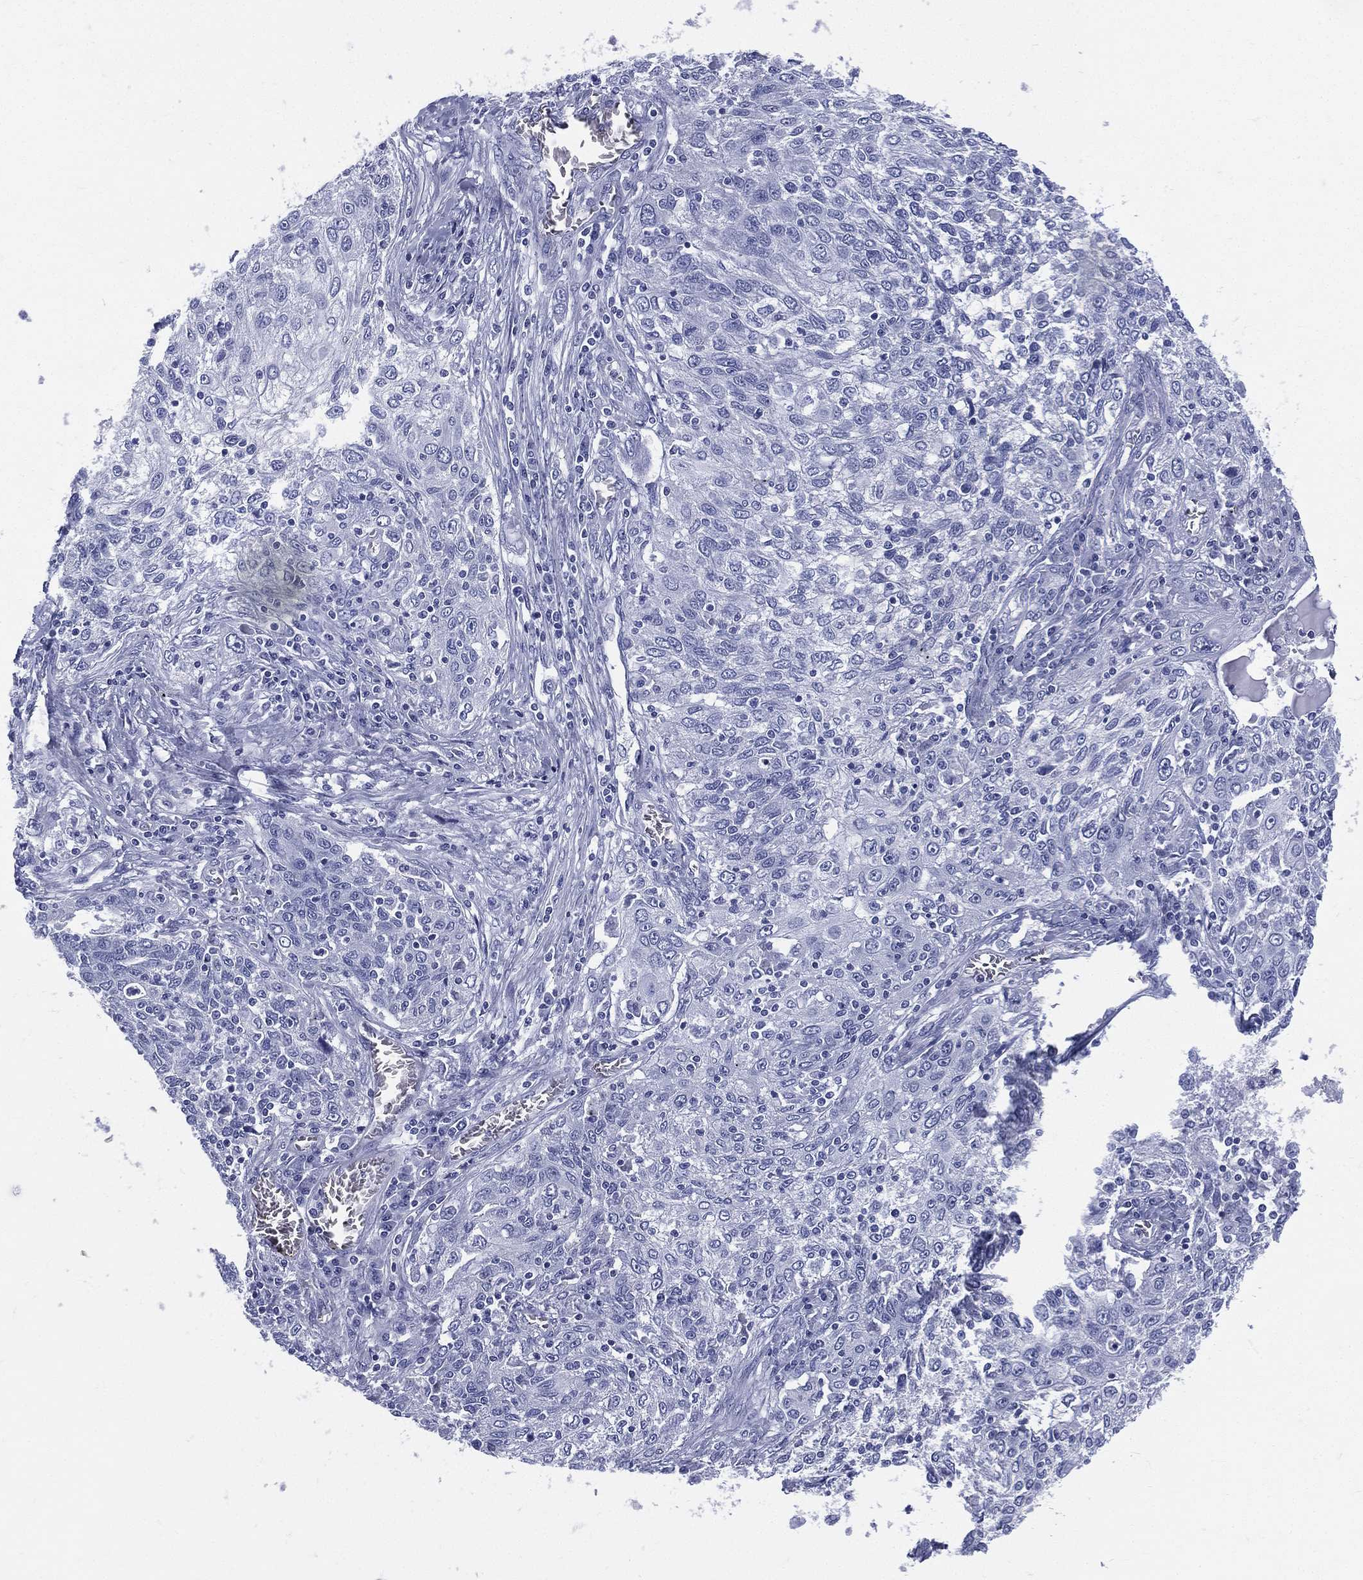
{"staining": {"intensity": "negative", "quantity": "none", "location": "none"}, "tissue": "lung cancer", "cell_type": "Tumor cells", "image_type": "cancer", "snomed": [{"axis": "morphology", "description": "Squamous cell carcinoma, NOS"}, {"axis": "topography", "description": "Lung"}], "caption": "Immunohistochemistry image of neoplastic tissue: lung squamous cell carcinoma stained with DAB displays no significant protein positivity in tumor cells. Nuclei are stained in blue.", "gene": "ETNPPL", "patient": {"sex": "female", "age": 69}}